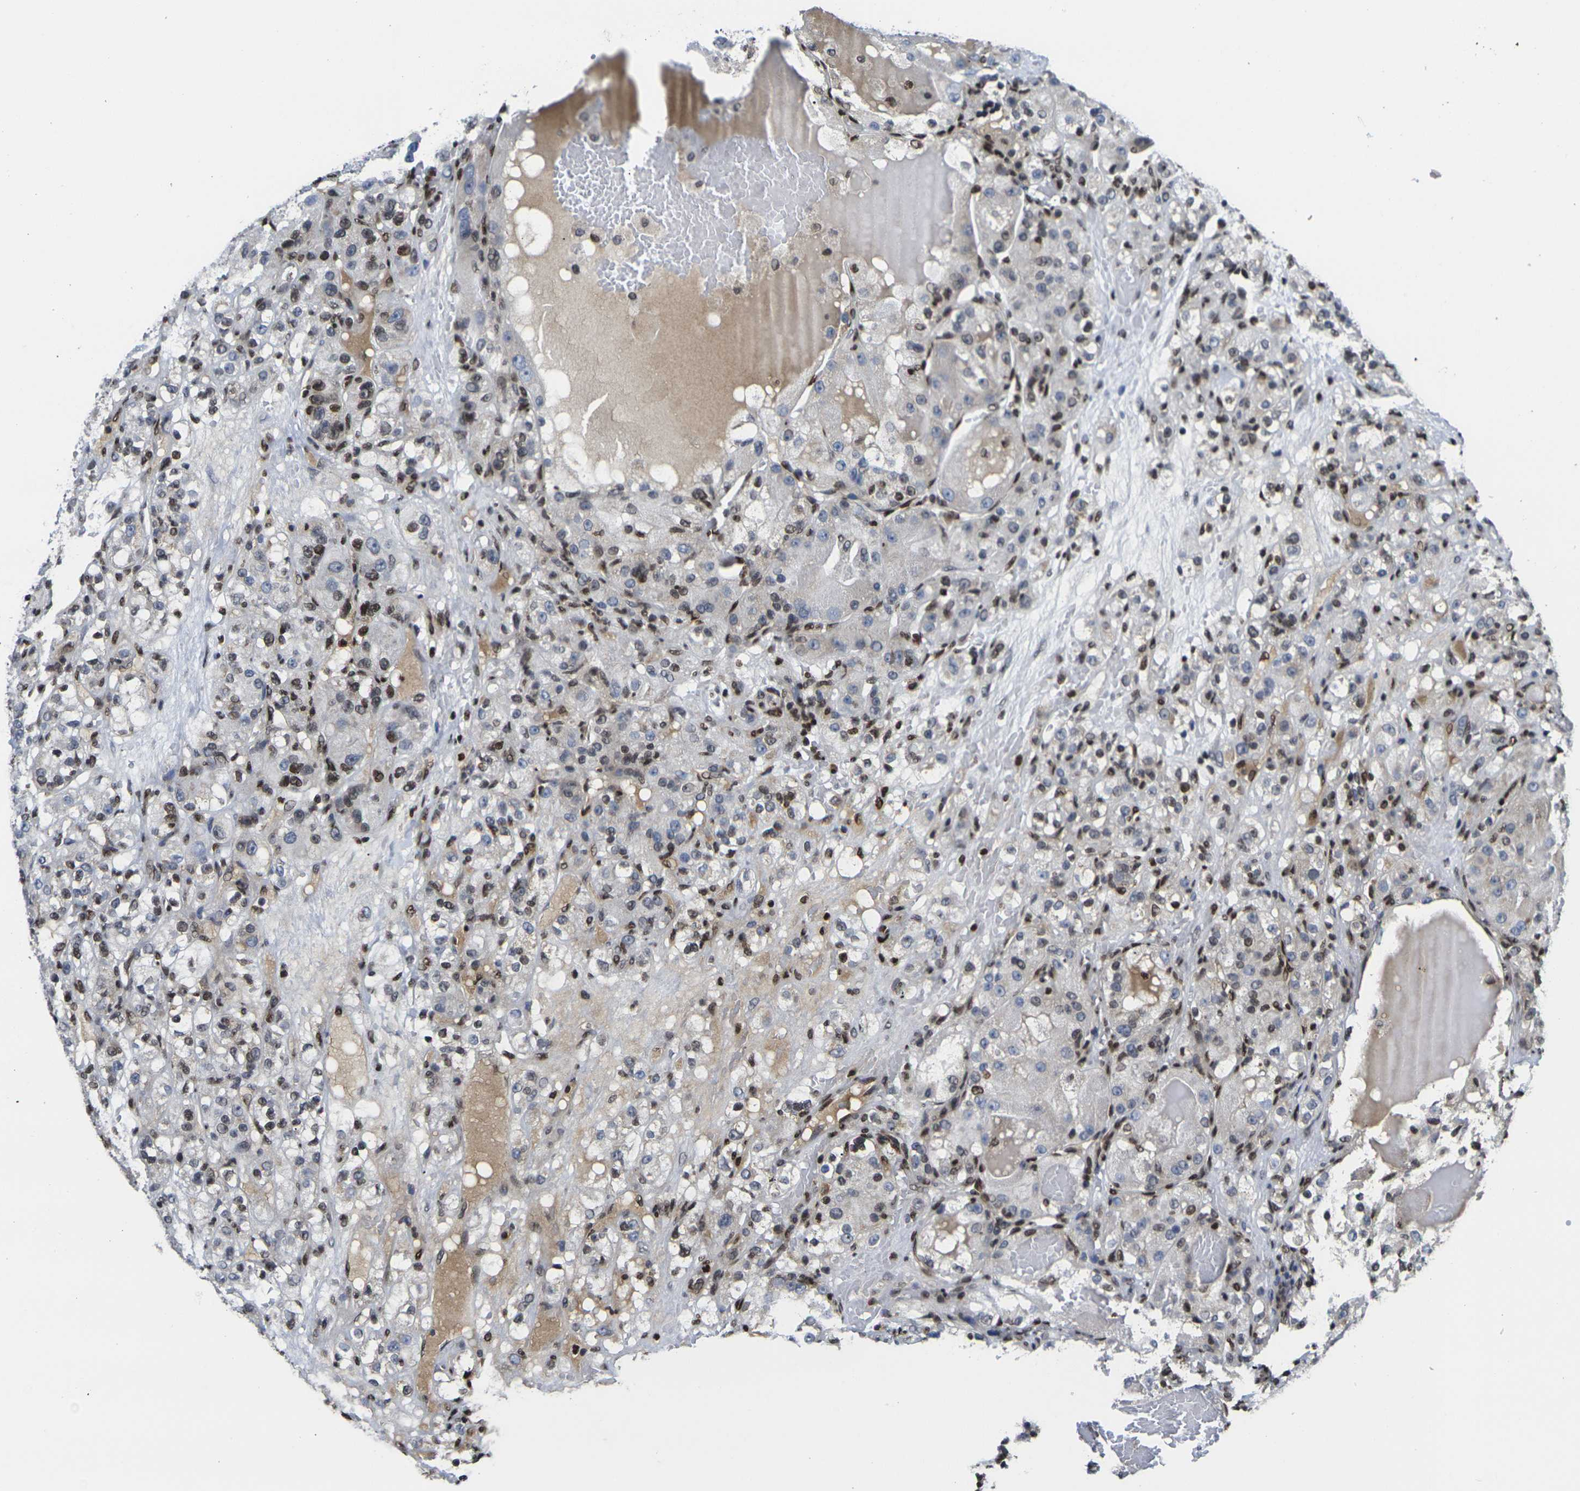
{"staining": {"intensity": "moderate", "quantity": "<25%", "location": "nuclear"}, "tissue": "renal cancer", "cell_type": "Tumor cells", "image_type": "cancer", "snomed": [{"axis": "morphology", "description": "Normal tissue, NOS"}, {"axis": "morphology", "description": "Adenocarcinoma, NOS"}, {"axis": "topography", "description": "Kidney"}], "caption": "A high-resolution image shows immunohistochemistry staining of renal adenocarcinoma, which reveals moderate nuclear expression in about <25% of tumor cells.", "gene": "H1-10", "patient": {"sex": "male", "age": 61}}